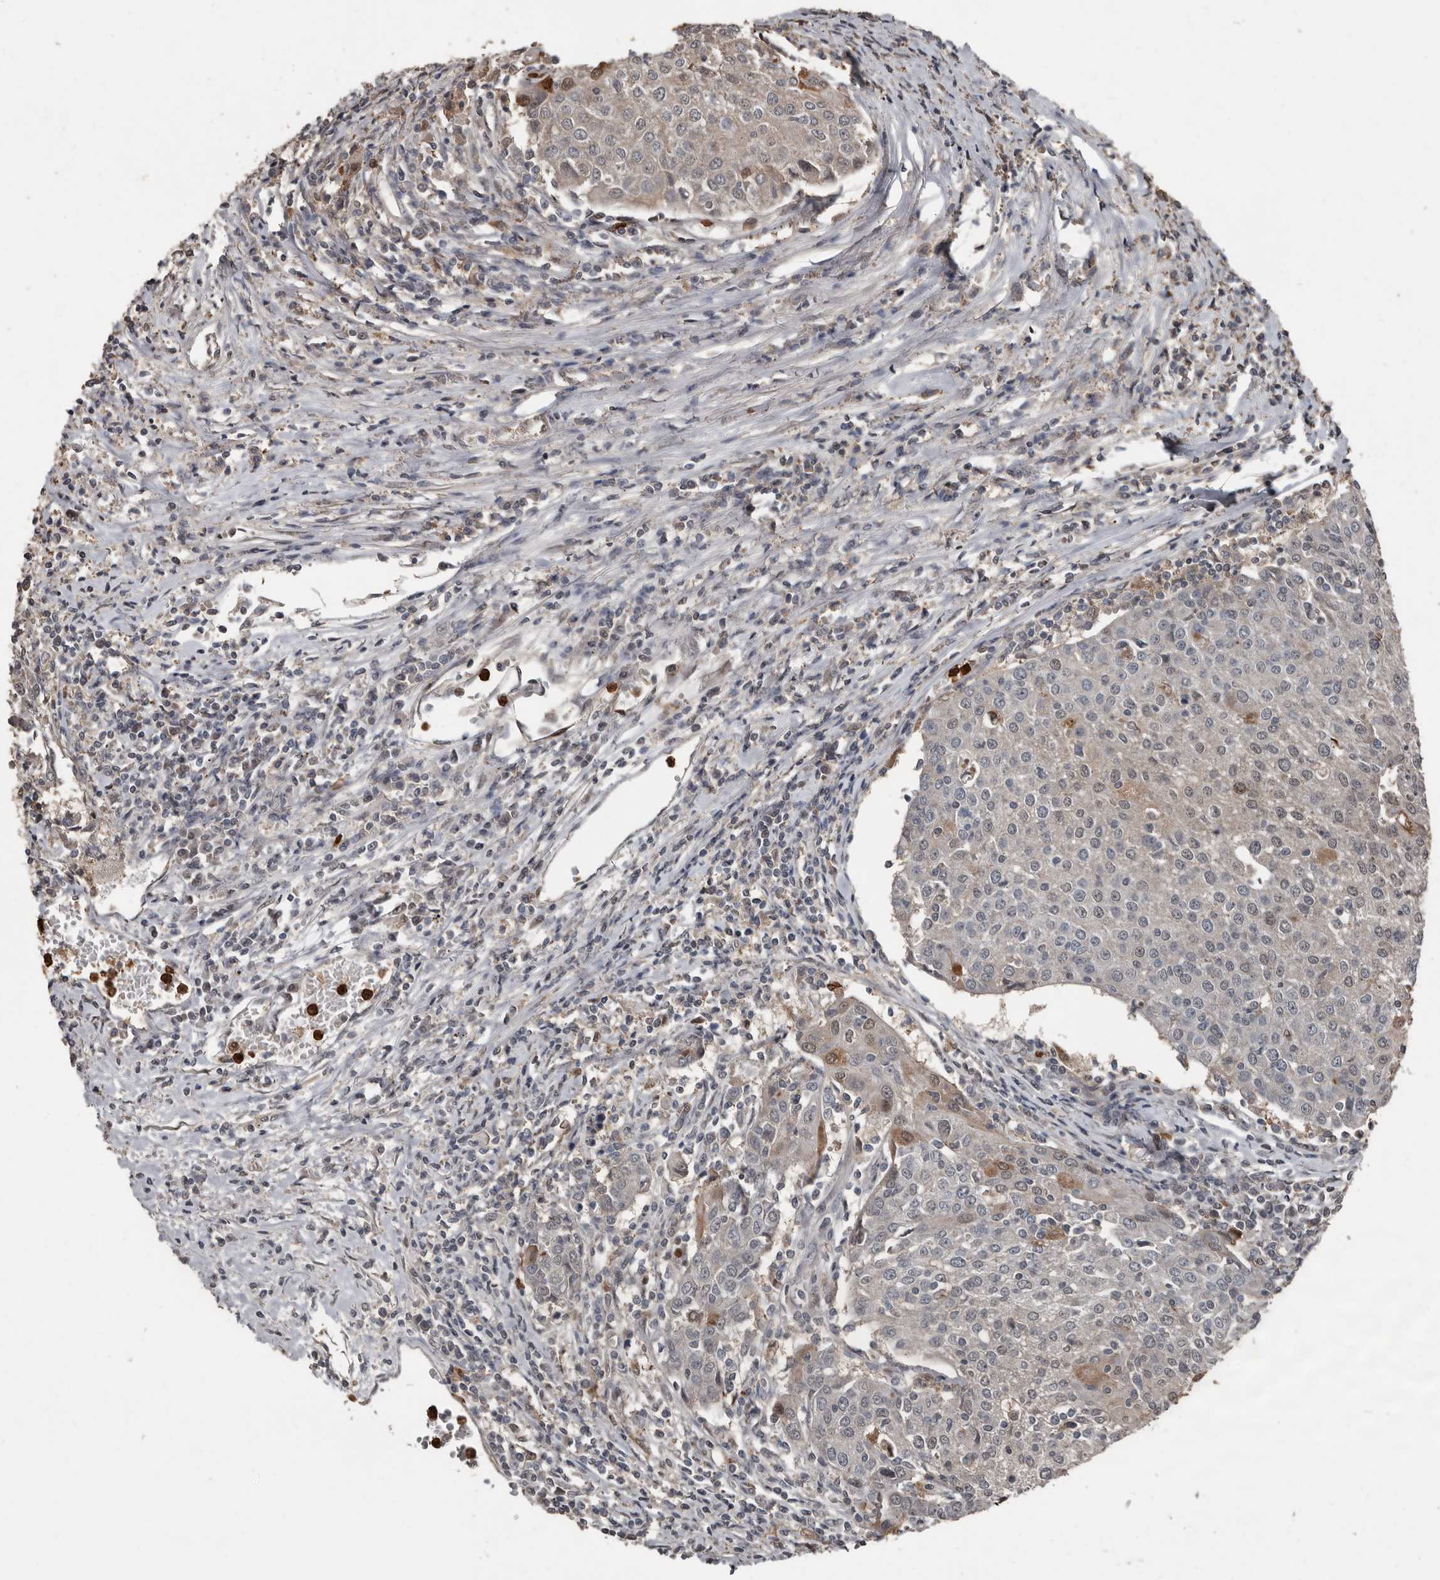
{"staining": {"intensity": "negative", "quantity": "none", "location": "none"}, "tissue": "urothelial cancer", "cell_type": "Tumor cells", "image_type": "cancer", "snomed": [{"axis": "morphology", "description": "Urothelial carcinoma, High grade"}, {"axis": "topography", "description": "Urinary bladder"}], "caption": "High-grade urothelial carcinoma was stained to show a protein in brown. There is no significant positivity in tumor cells.", "gene": "FSBP", "patient": {"sex": "female", "age": 85}}